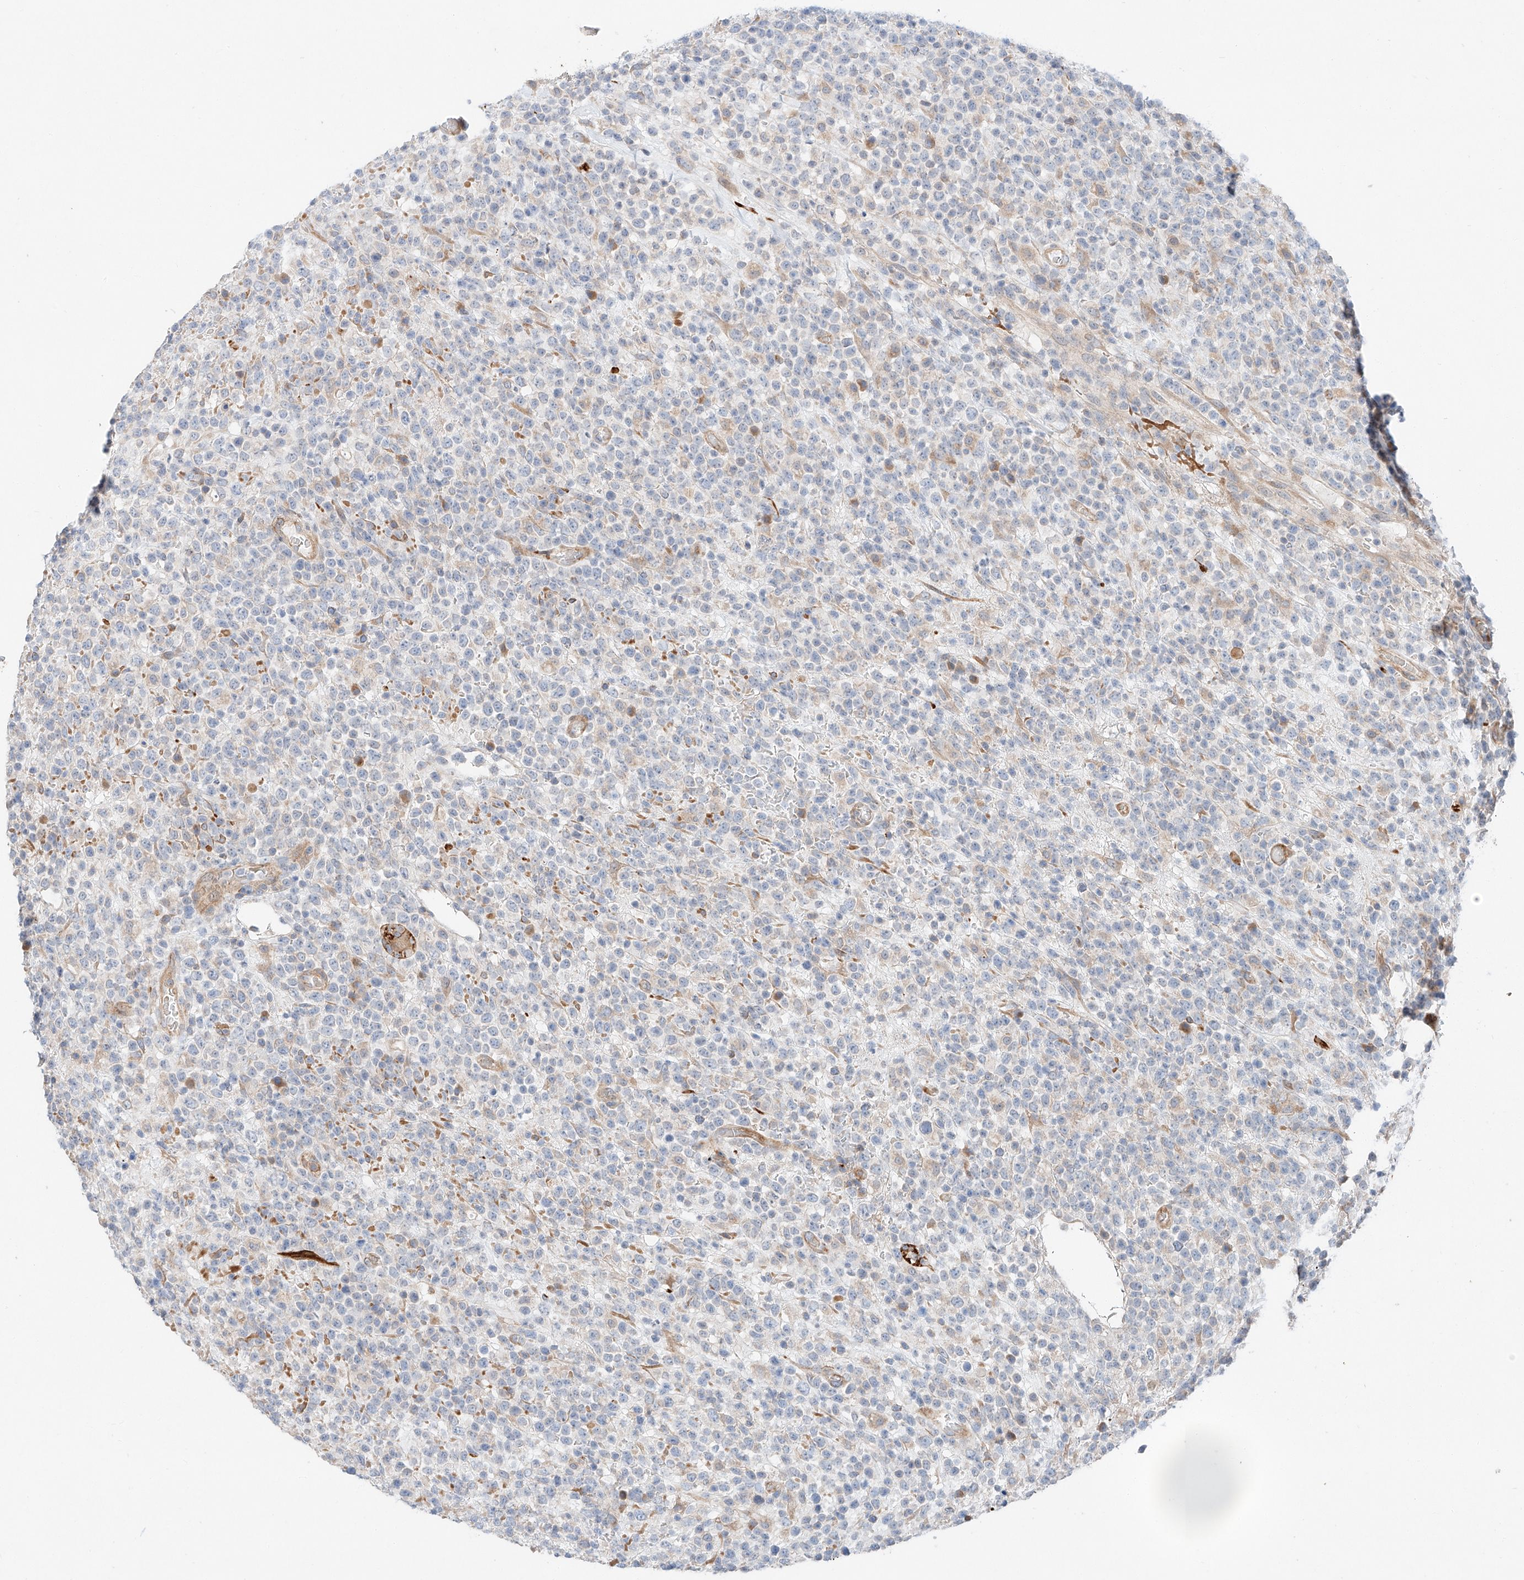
{"staining": {"intensity": "negative", "quantity": "none", "location": "none"}, "tissue": "lymphoma", "cell_type": "Tumor cells", "image_type": "cancer", "snomed": [{"axis": "morphology", "description": "Malignant lymphoma, non-Hodgkin's type, High grade"}, {"axis": "topography", "description": "Colon"}], "caption": "Malignant lymphoma, non-Hodgkin's type (high-grade) was stained to show a protein in brown. There is no significant staining in tumor cells.", "gene": "MINDY4", "patient": {"sex": "female", "age": 53}}